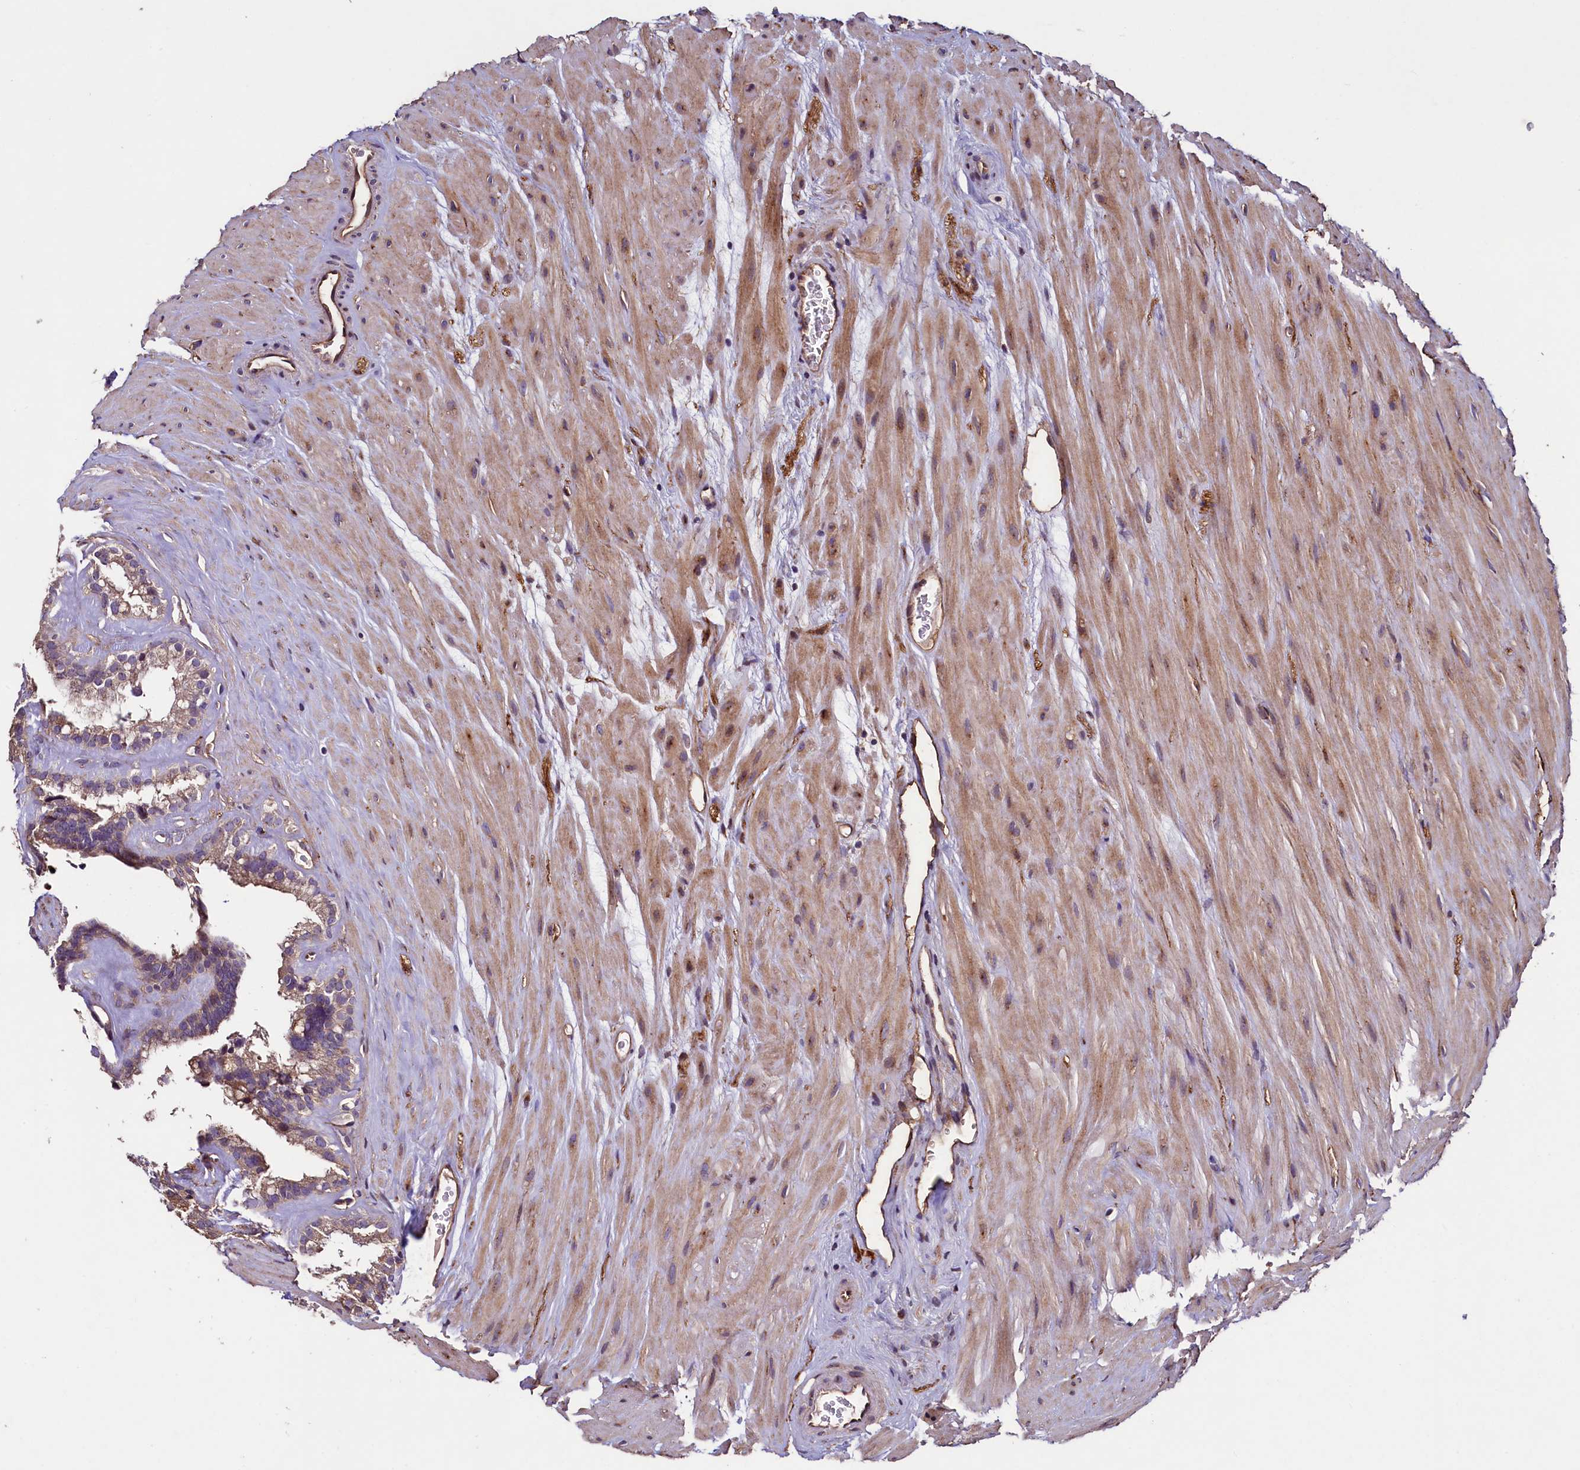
{"staining": {"intensity": "weak", "quantity": ">75%", "location": "cytoplasmic/membranous"}, "tissue": "seminal vesicle", "cell_type": "Glandular cells", "image_type": "normal", "snomed": [{"axis": "morphology", "description": "Normal tissue, NOS"}, {"axis": "topography", "description": "Prostate"}, {"axis": "topography", "description": "Seminal veicle"}], "caption": "Protein staining displays weak cytoplasmic/membranous expression in about >75% of glandular cells in benign seminal vesicle.", "gene": "PALM", "patient": {"sex": "male", "age": 59}}